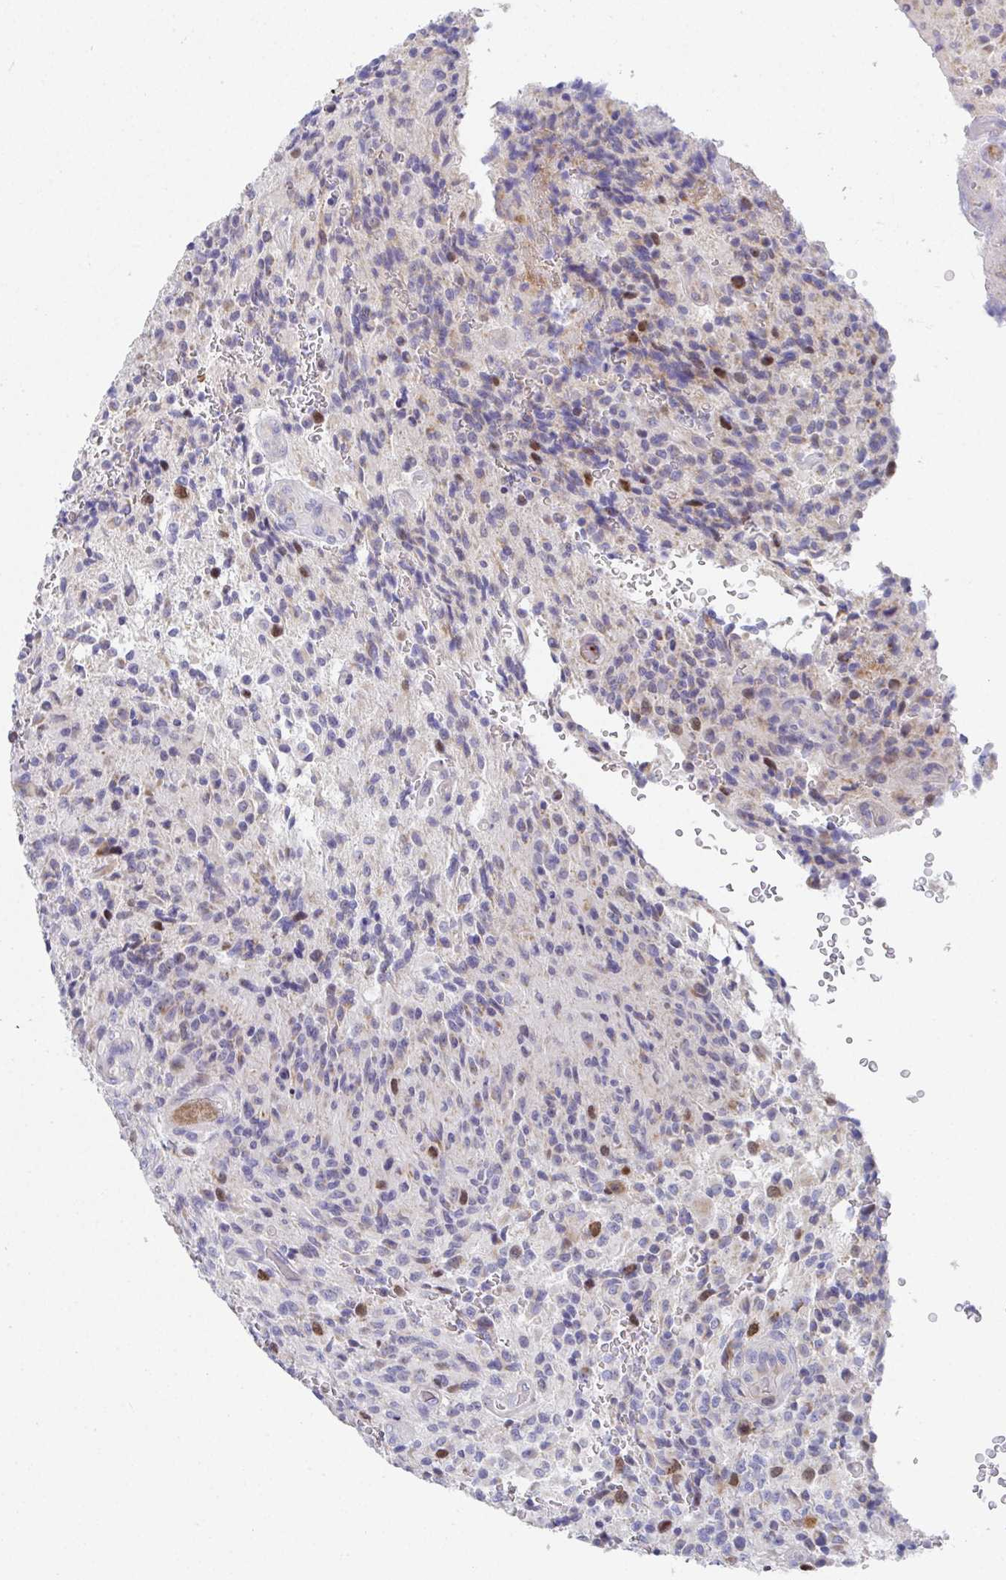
{"staining": {"intensity": "negative", "quantity": "none", "location": "none"}, "tissue": "glioma", "cell_type": "Tumor cells", "image_type": "cancer", "snomed": [{"axis": "morphology", "description": "Normal tissue, NOS"}, {"axis": "morphology", "description": "Glioma, malignant, High grade"}, {"axis": "topography", "description": "Cerebral cortex"}], "caption": "A photomicrograph of malignant glioma (high-grade) stained for a protein reveals no brown staining in tumor cells. (DAB (3,3'-diaminobenzidine) IHC visualized using brightfield microscopy, high magnification).", "gene": "ATP5F1C", "patient": {"sex": "male", "age": 56}}